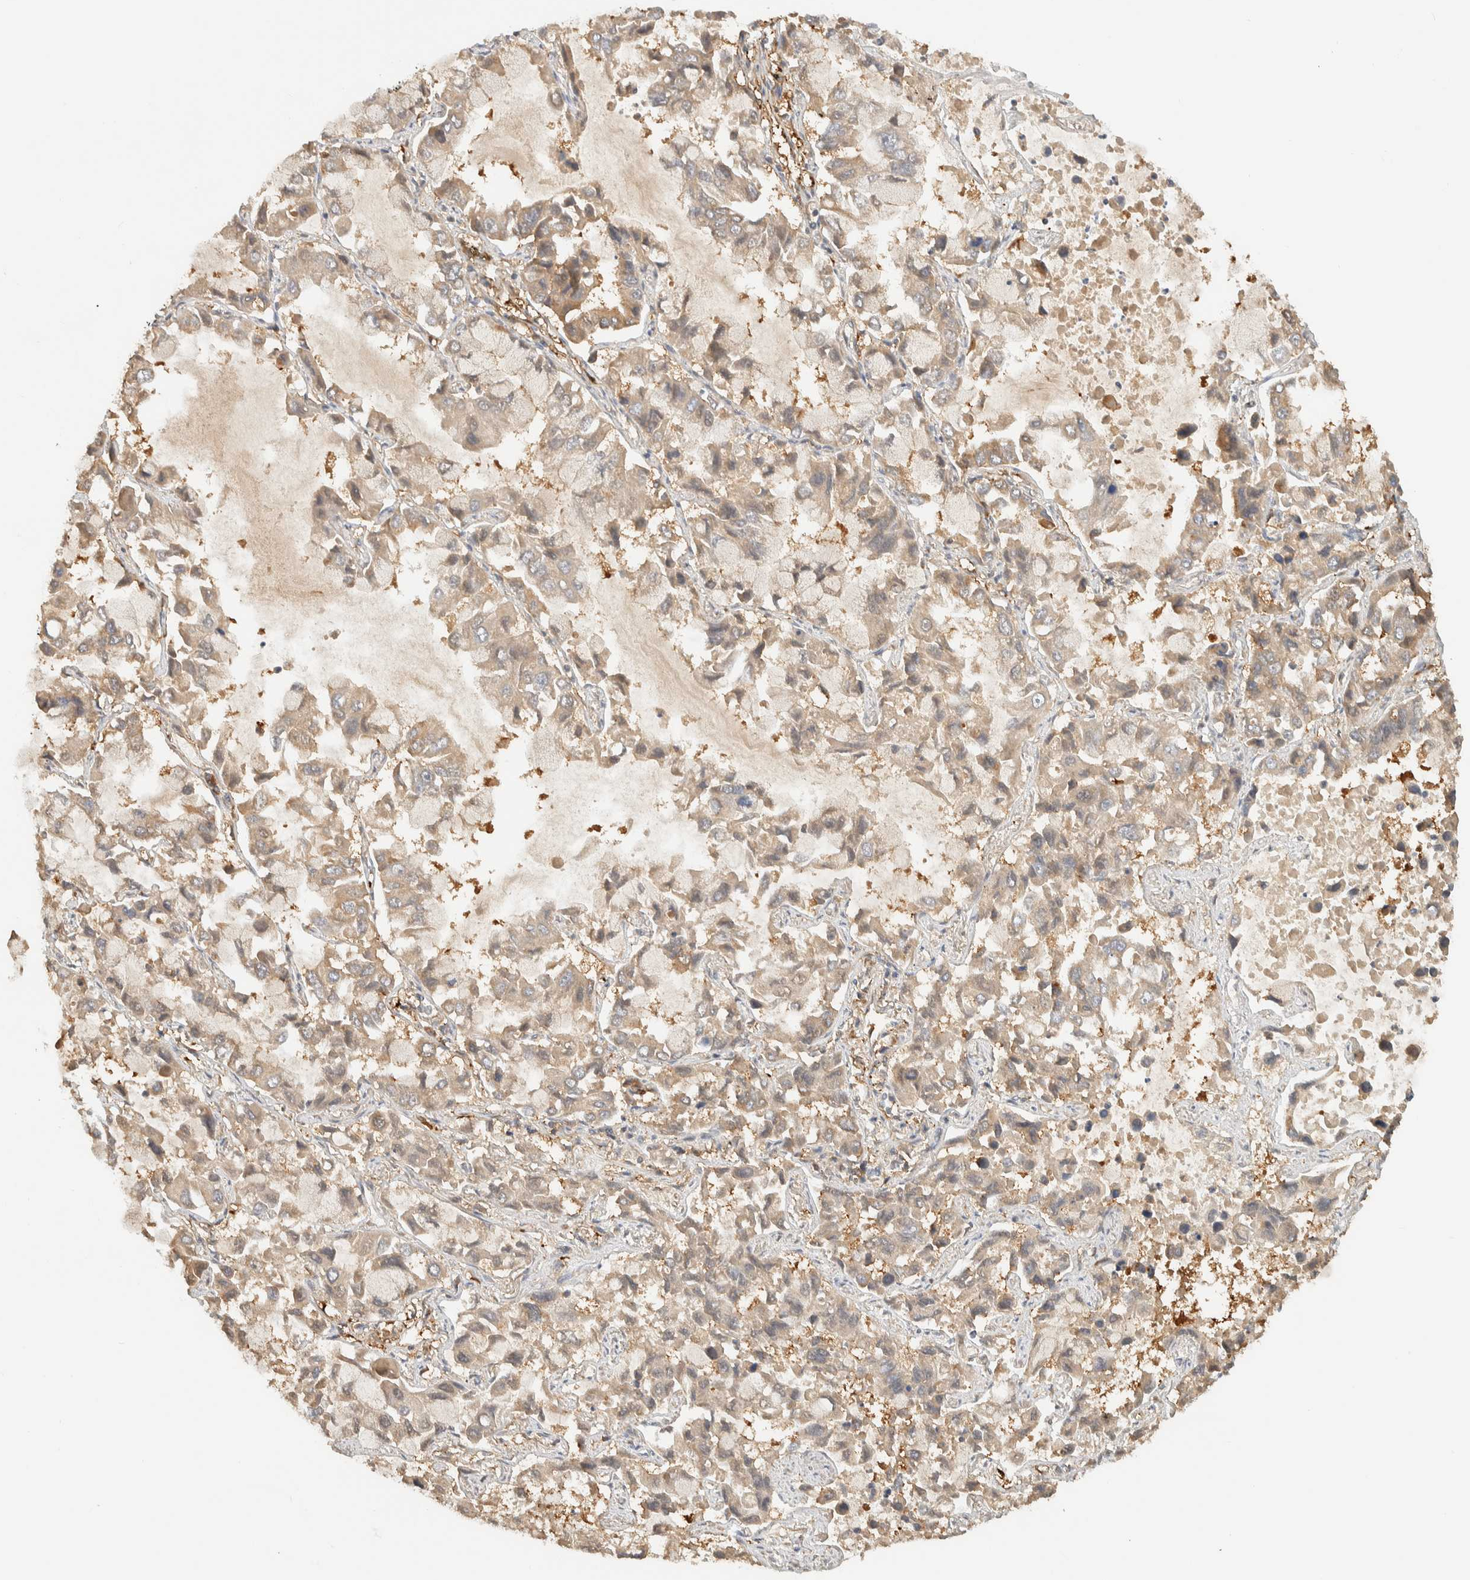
{"staining": {"intensity": "weak", "quantity": "25%-75%", "location": "cytoplasmic/membranous"}, "tissue": "lung cancer", "cell_type": "Tumor cells", "image_type": "cancer", "snomed": [{"axis": "morphology", "description": "Adenocarcinoma, NOS"}, {"axis": "topography", "description": "Lung"}], "caption": "A histopathology image of human lung adenocarcinoma stained for a protein displays weak cytoplasmic/membranous brown staining in tumor cells.", "gene": "TMEM192", "patient": {"sex": "male", "age": 64}}